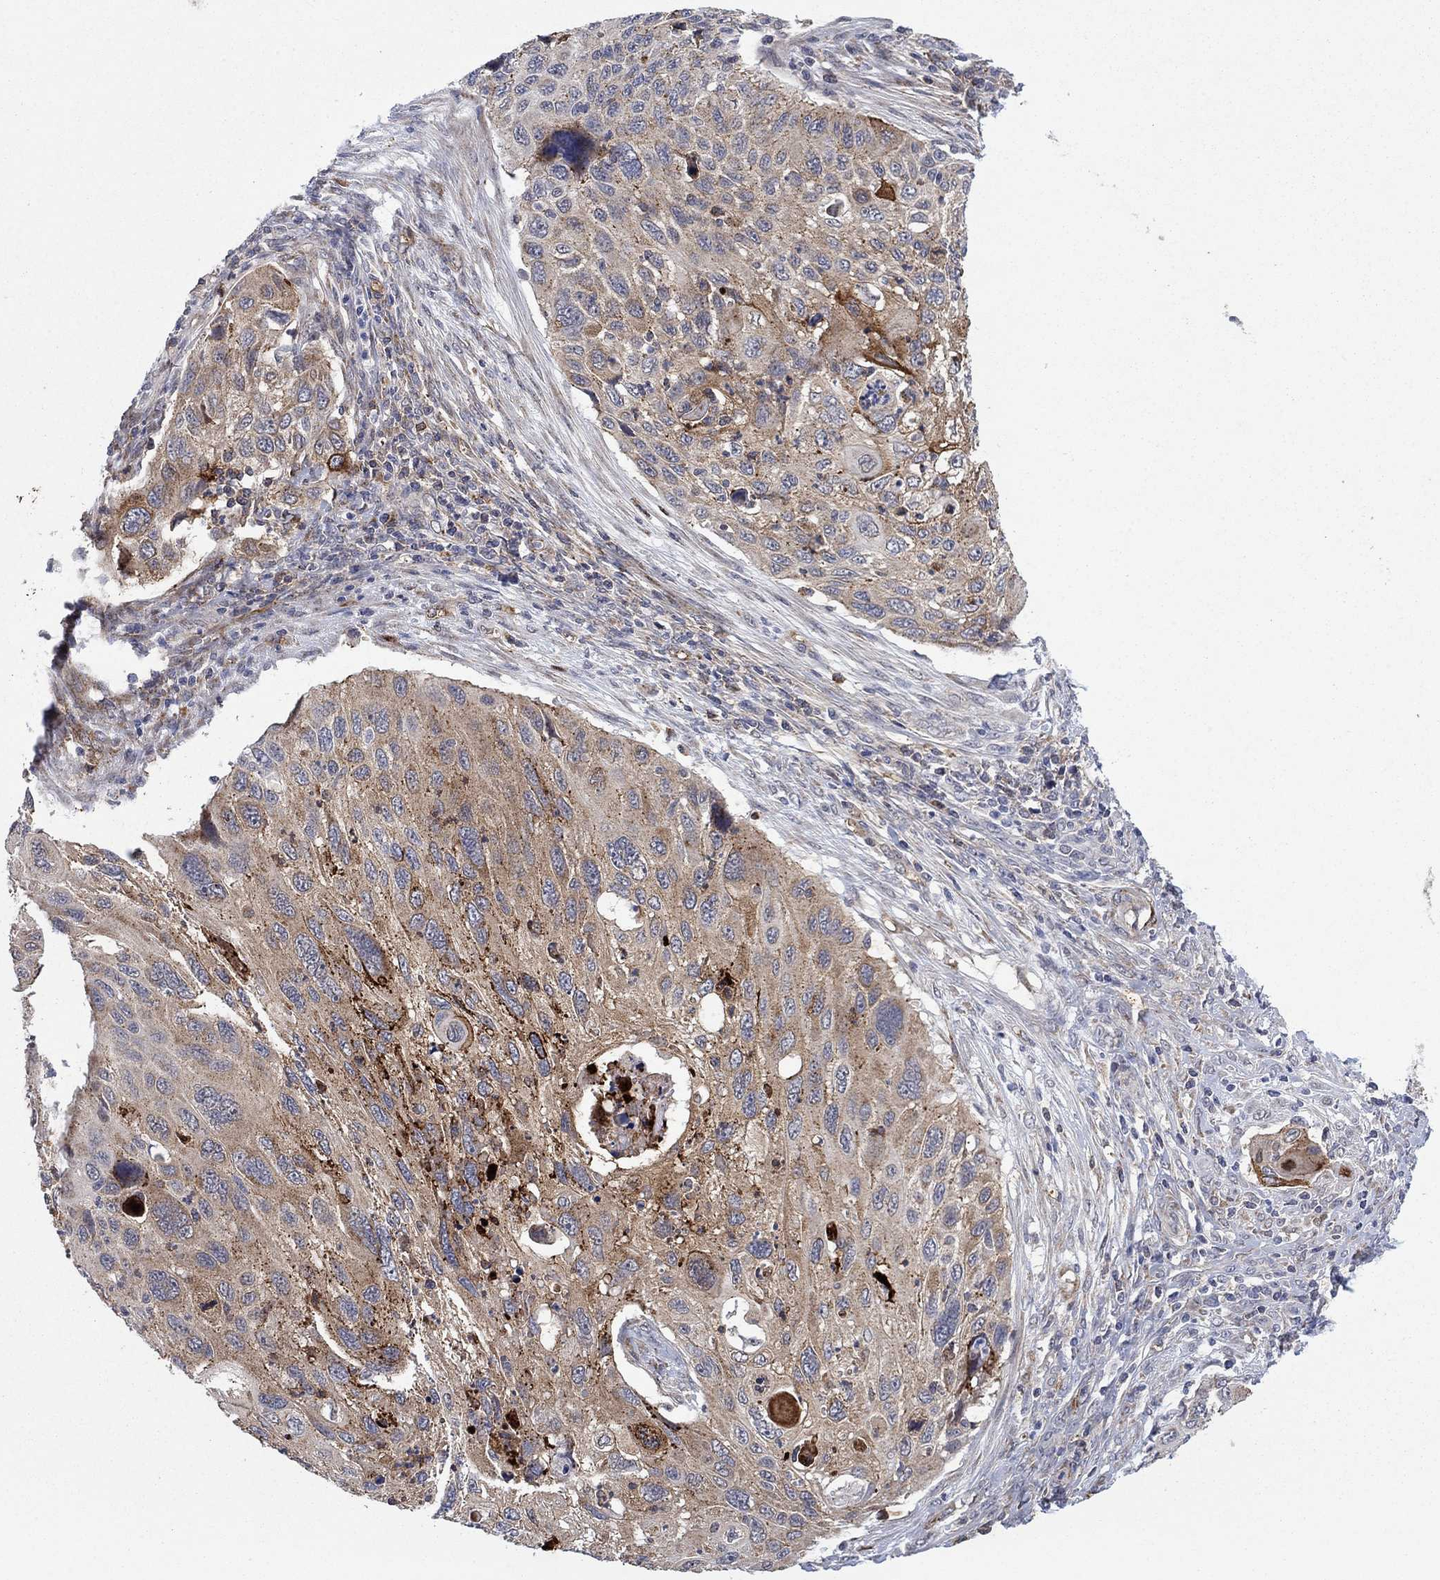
{"staining": {"intensity": "strong", "quantity": "25%-75%", "location": "cytoplasmic/membranous"}, "tissue": "cervical cancer", "cell_type": "Tumor cells", "image_type": "cancer", "snomed": [{"axis": "morphology", "description": "Squamous cell carcinoma, NOS"}, {"axis": "topography", "description": "Cervix"}], "caption": "A high-resolution photomicrograph shows IHC staining of squamous cell carcinoma (cervical), which demonstrates strong cytoplasmic/membranous staining in approximately 25%-75% of tumor cells.", "gene": "SDC1", "patient": {"sex": "female", "age": 70}}